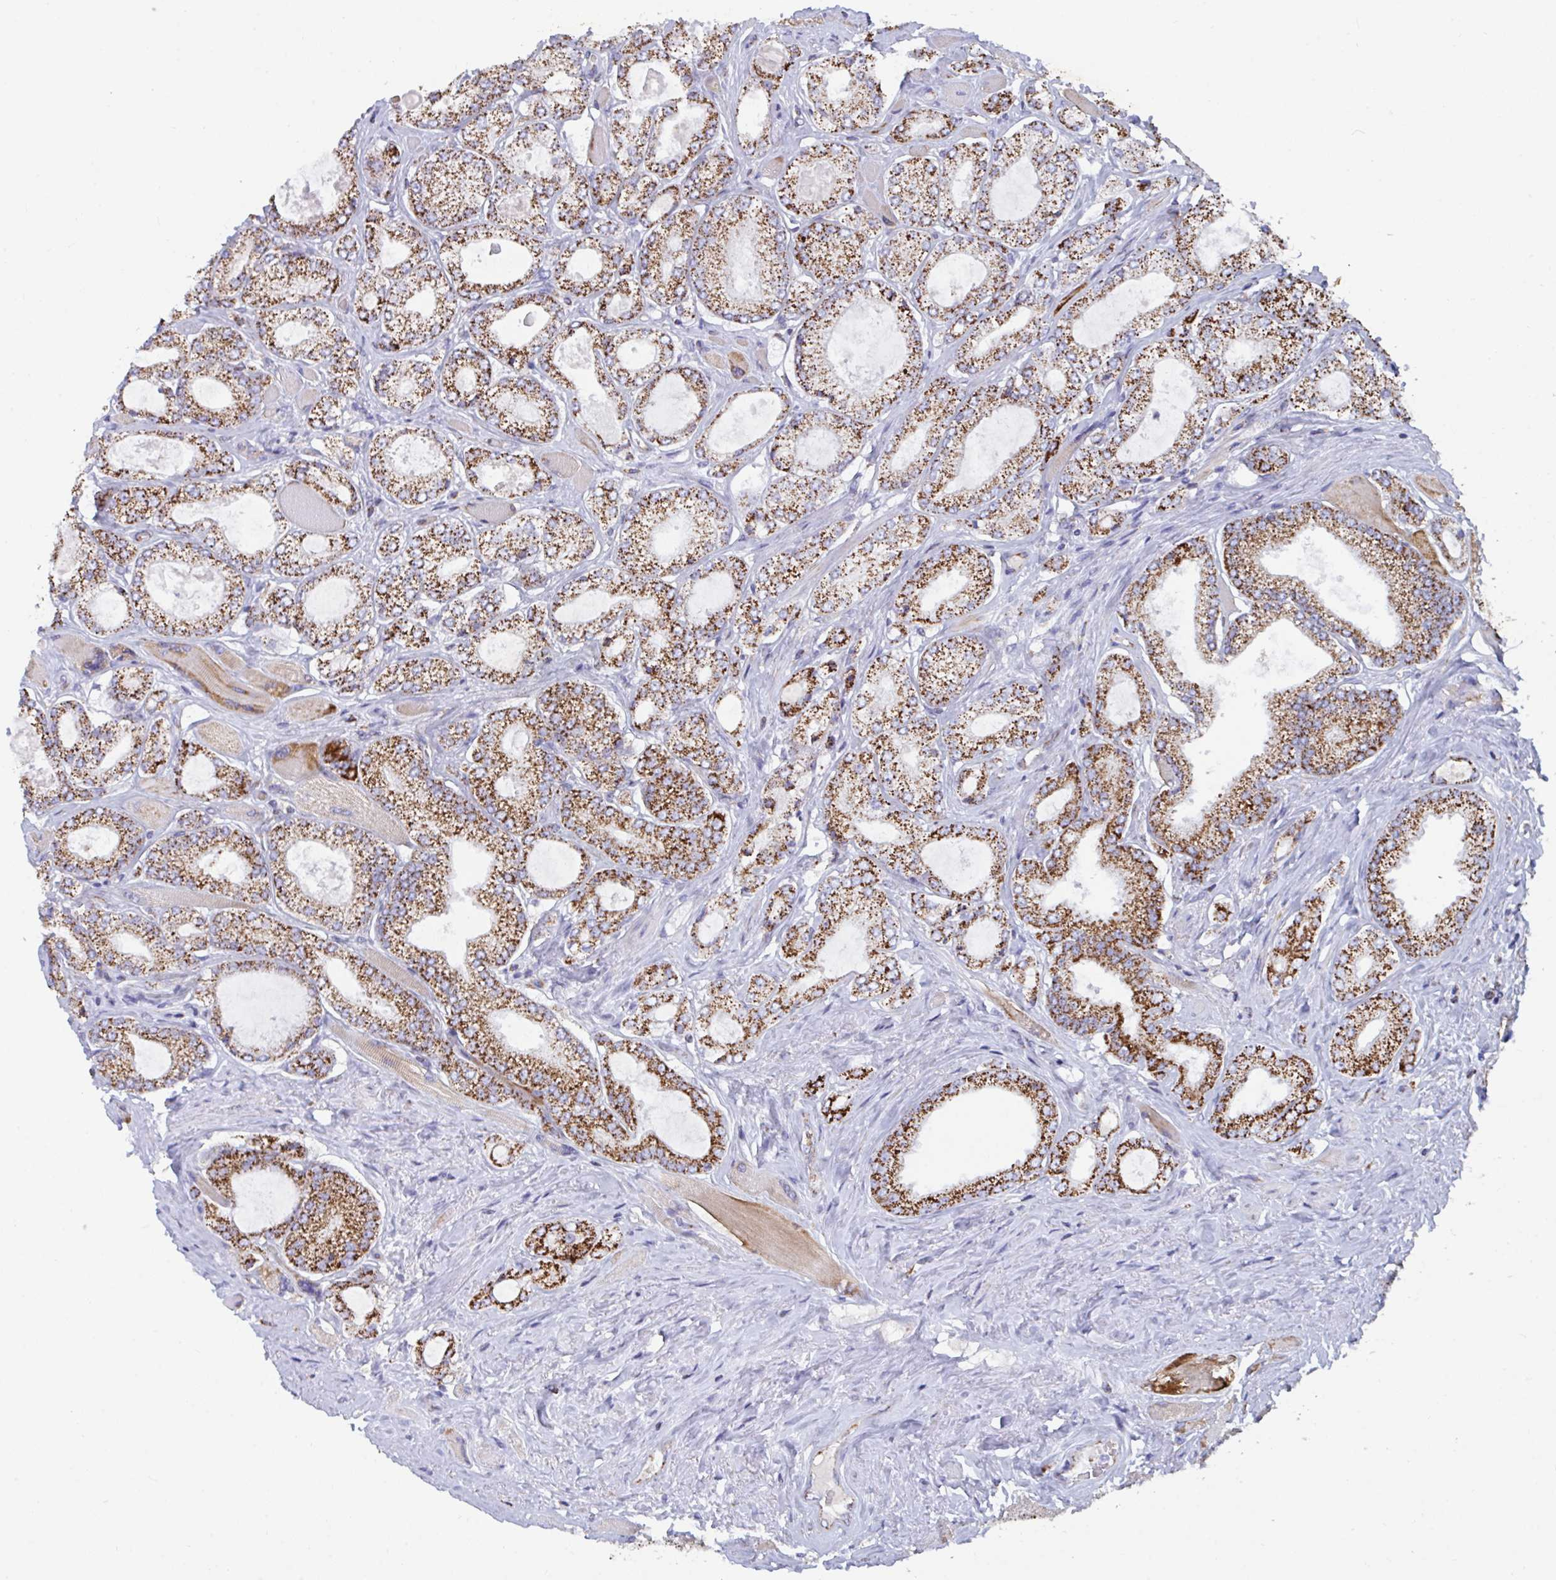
{"staining": {"intensity": "strong", "quantity": ">75%", "location": "cytoplasmic/membranous"}, "tissue": "prostate cancer", "cell_type": "Tumor cells", "image_type": "cancer", "snomed": [{"axis": "morphology", "description": "Adenocarcinoma, High grade"}, {"axis": "topography", "description": "Prostate"}], "caption": "Protein positivity by IHC exhibits strong cytoplasmic/membranous expression in approximately >75% of tumor cells in adenocarcinoma (high-grade) (prostate). (Brightfield microscopy of DAB IHC at high magnification).", "gene": "BCAT2", "patient": {"sex": "male", "age": 68}}